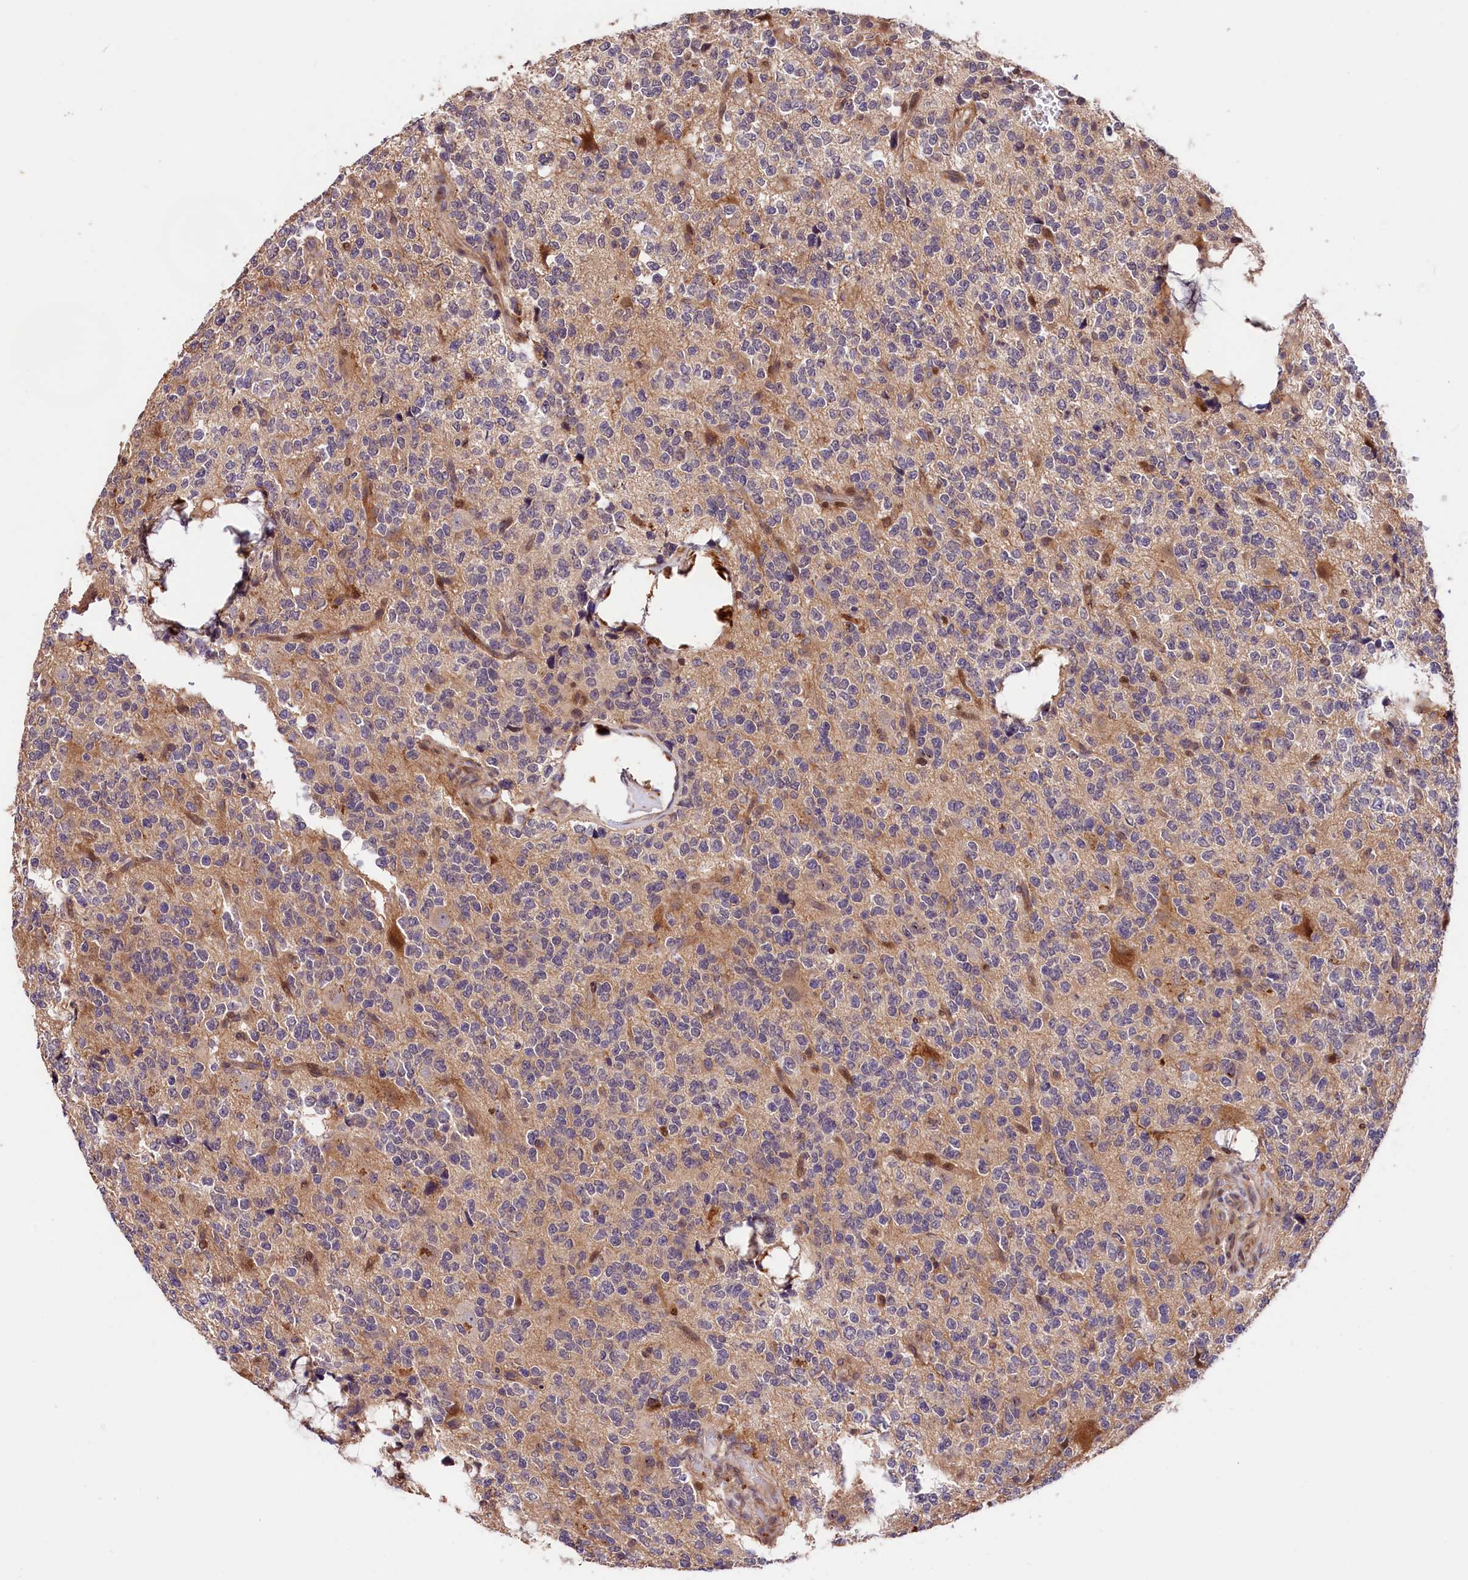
{"staining": {"intensity": "negative", "quantity": "none", "location": "none"}, "tissue": "glioma", "cell_type": "Tumor cells", "image_type": "cancer", "snomed": [{"axis": "morphology", "description": "Glioma, malignant, High grade"}, {"axis": "topography", "description": "Brain"}], "caption": "This photomicrograph is of glioma stained with immunohistochemistry (IHC) to label a protein in brown with the nuclei are counter-stained blue. There is no staining in tumor cells.", "gene": "CACNA1H", "patient": {"sex": "female", "age": 62}}